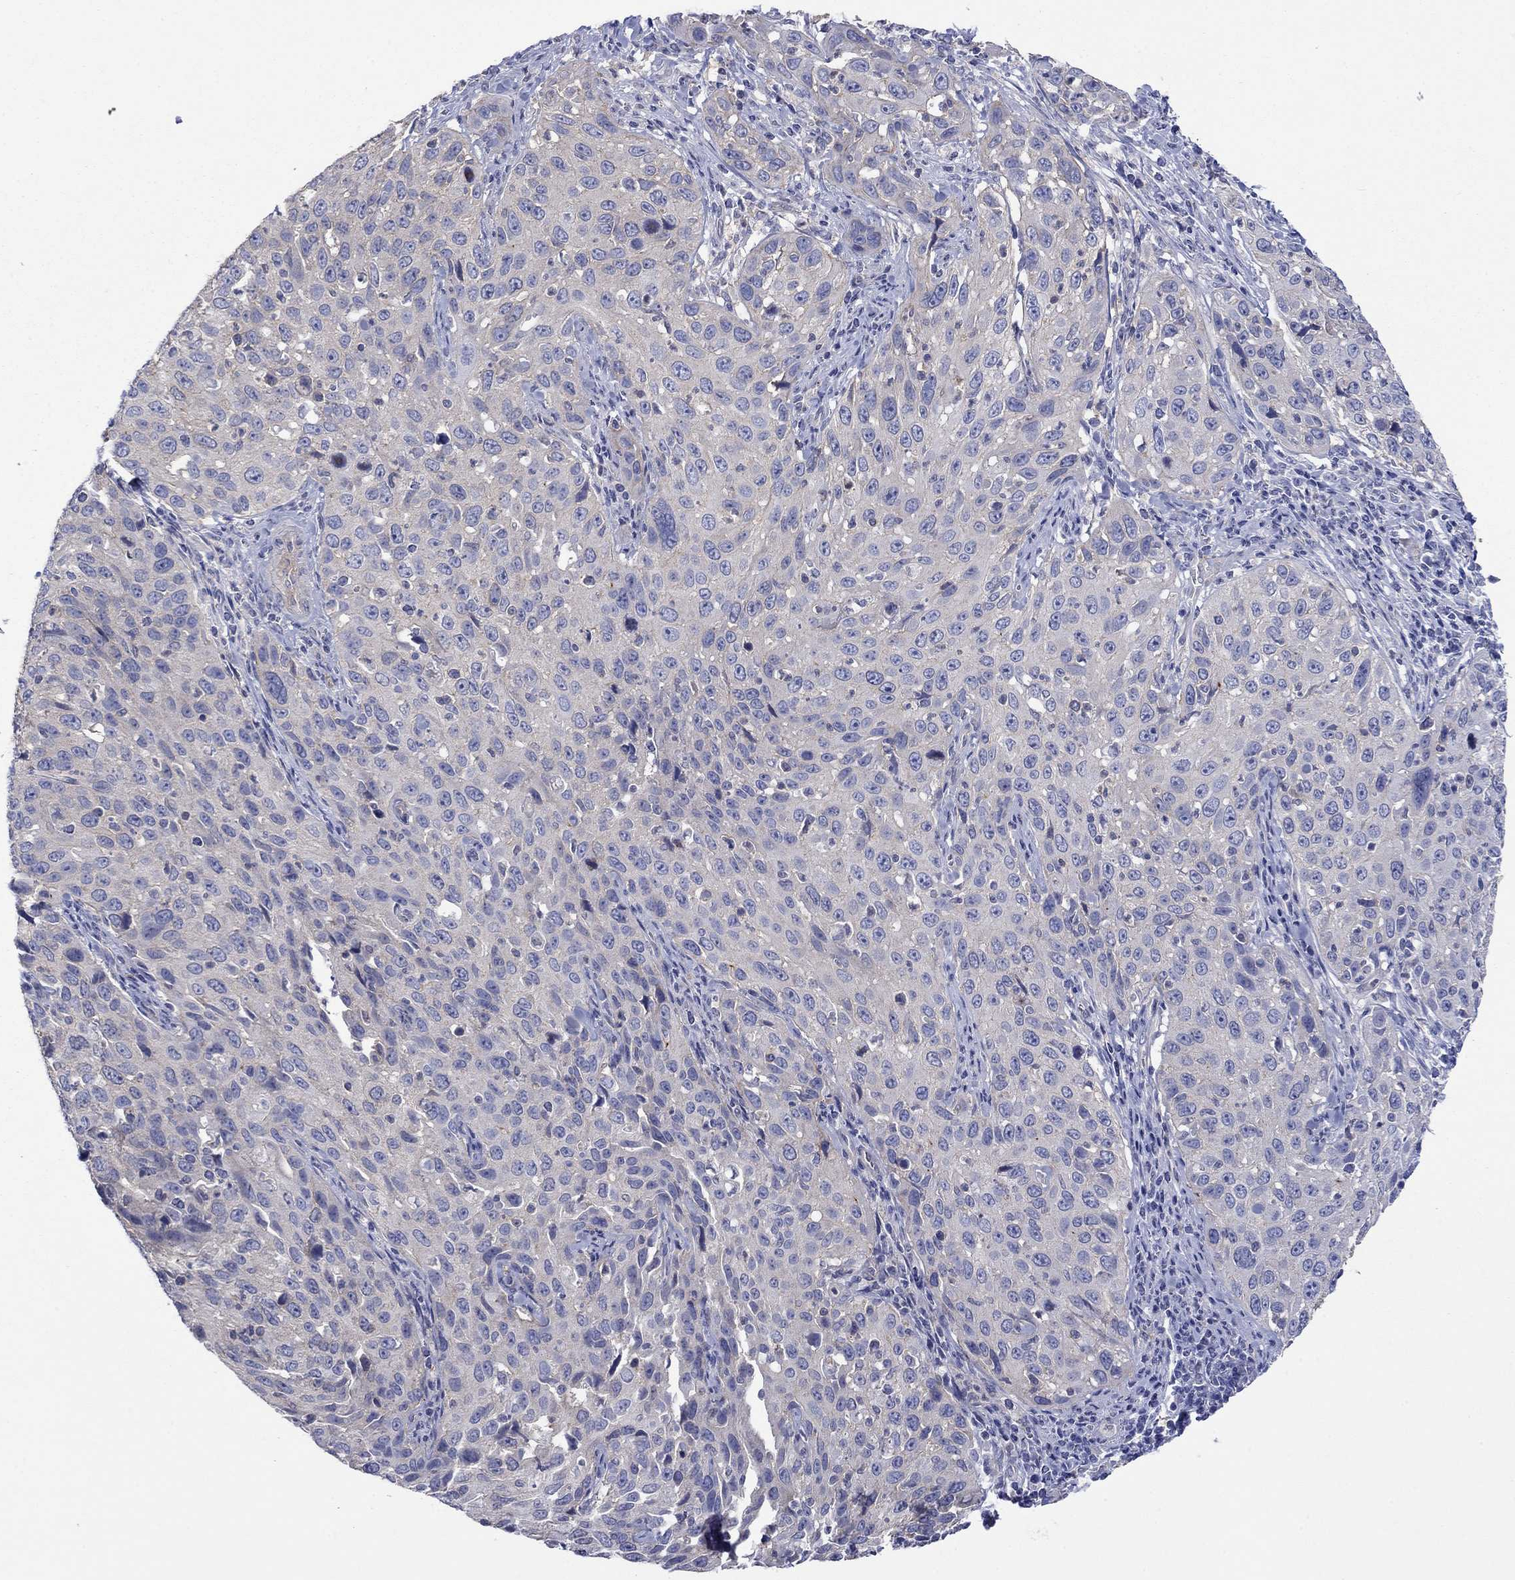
{"staining": {"intensity": "negative", "quantity": "none", "location": "none"}, "tissue": "cervical cancer", "cell_type": "Tumor cells", "image_type": "cancer", "snomed": [{"axis": "morphology", "description": "Squamous cell carcinoma, NOS"}, {"axis": "topography", "description": "Cervix"}], "caption": "Immunohistochemistry (IHC) of cervical cancer (squamous cell carcinoma) demonstrates no expression in tumor cells. (DAB immunohistochemistry visualized using brightfield microscopy, high magnification).", "gene": "TPRN", "patient": {"sex": "female", "age": 26}}